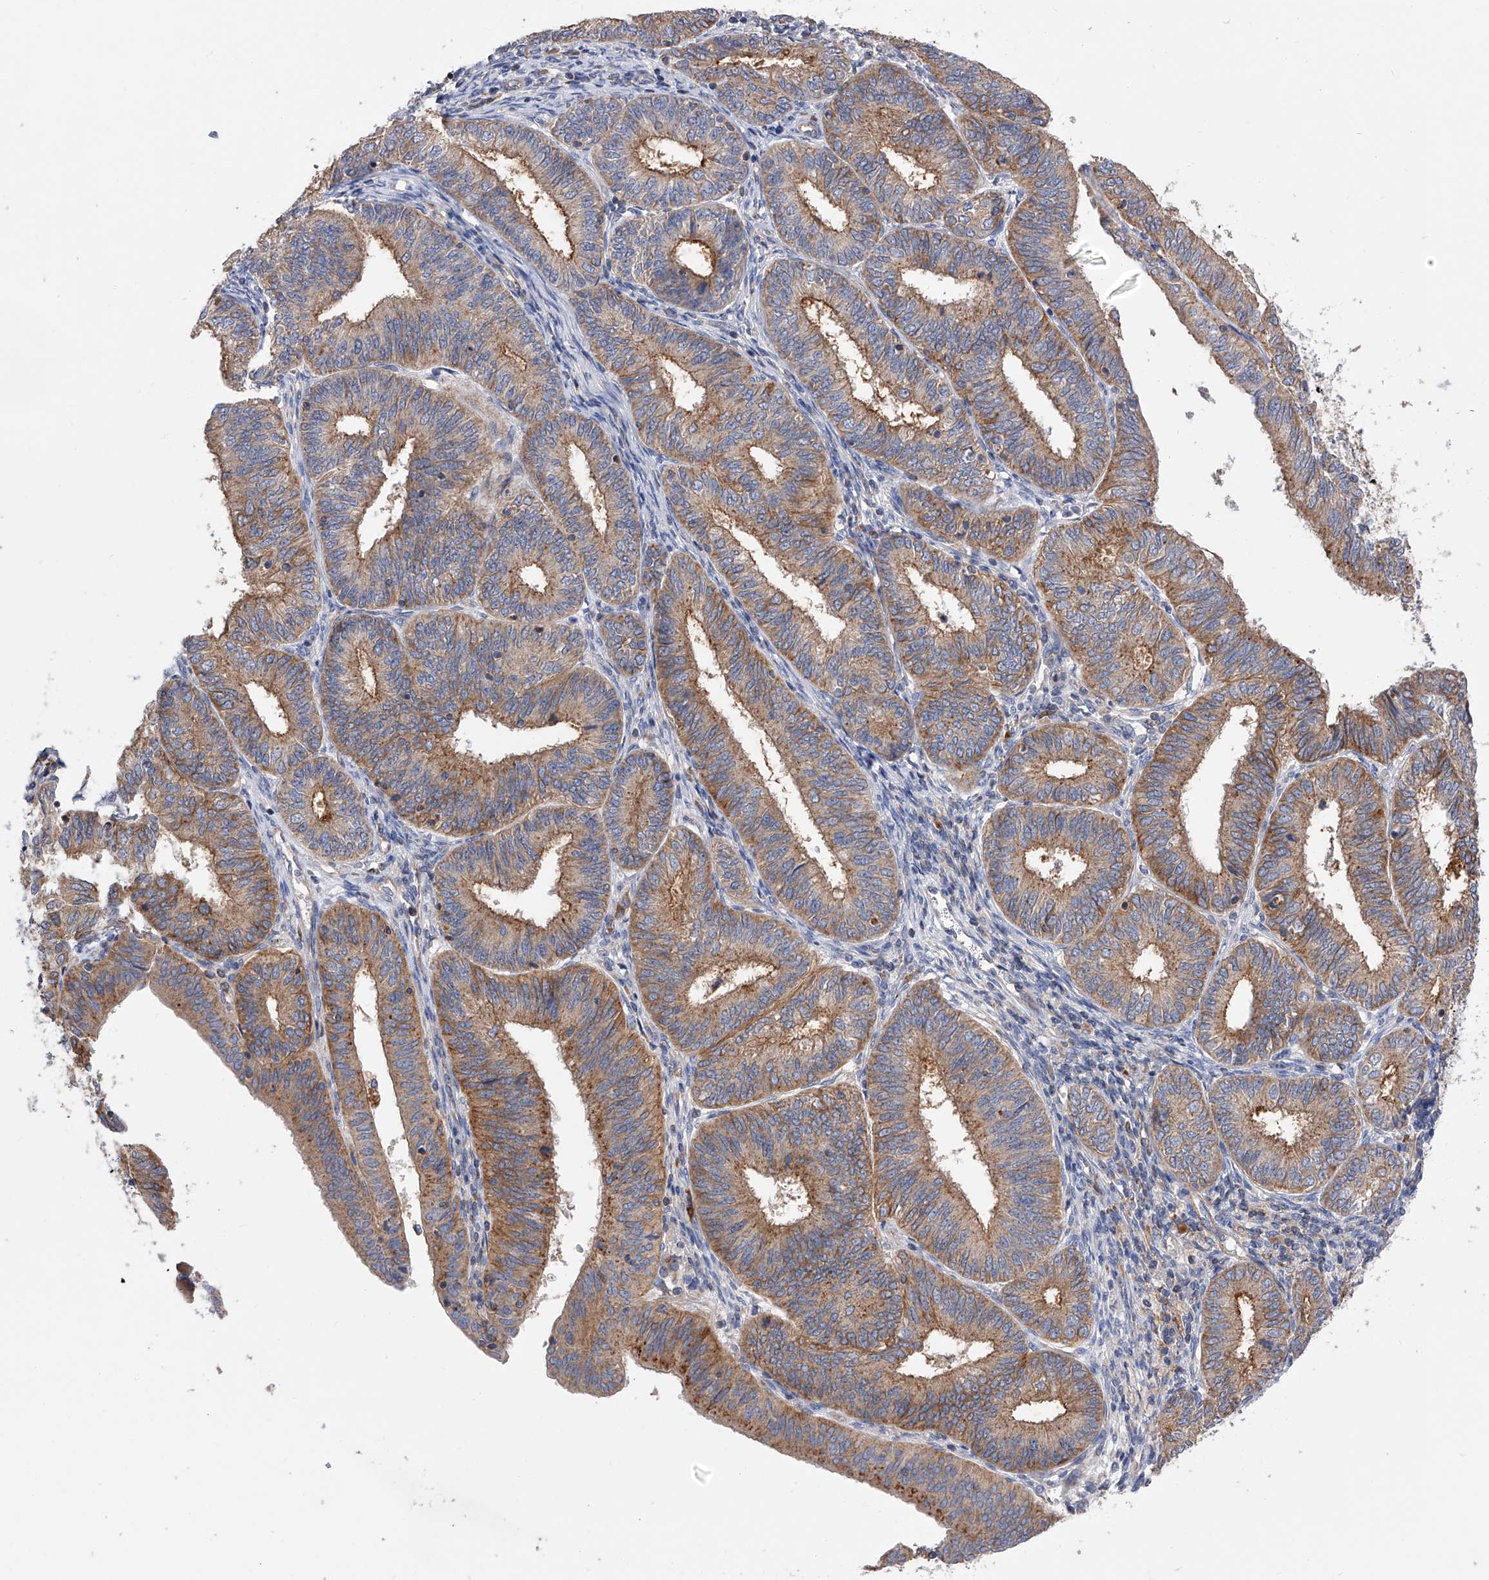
{"staining": {"intensity": "moderate", "quantity": ">75%", "location": "cytoplasmic/membranous"}, "tissue": "endometrial cancer", "cell_type": "Tumor cells", "image_type": "cancer", "snomed": [{"axis": "morphology", "description": "Adenocarcinoma, NOS"}, {"axis": "topography", "description": "Endometrium"}], "caption": "Immunohistochemistry (IHC) (DAB) staining of adenocarcinoma (endometrial) displays moderate cytoplasmic/membranous protein expression in about >75% of tumor cells. The staining was performed using DAB, with brown indicating positive protein expression. Nuclei are stained blue with hematoxylin.", "gene": "MLYCD", "patient": {"sex": "female", "age": 51}}